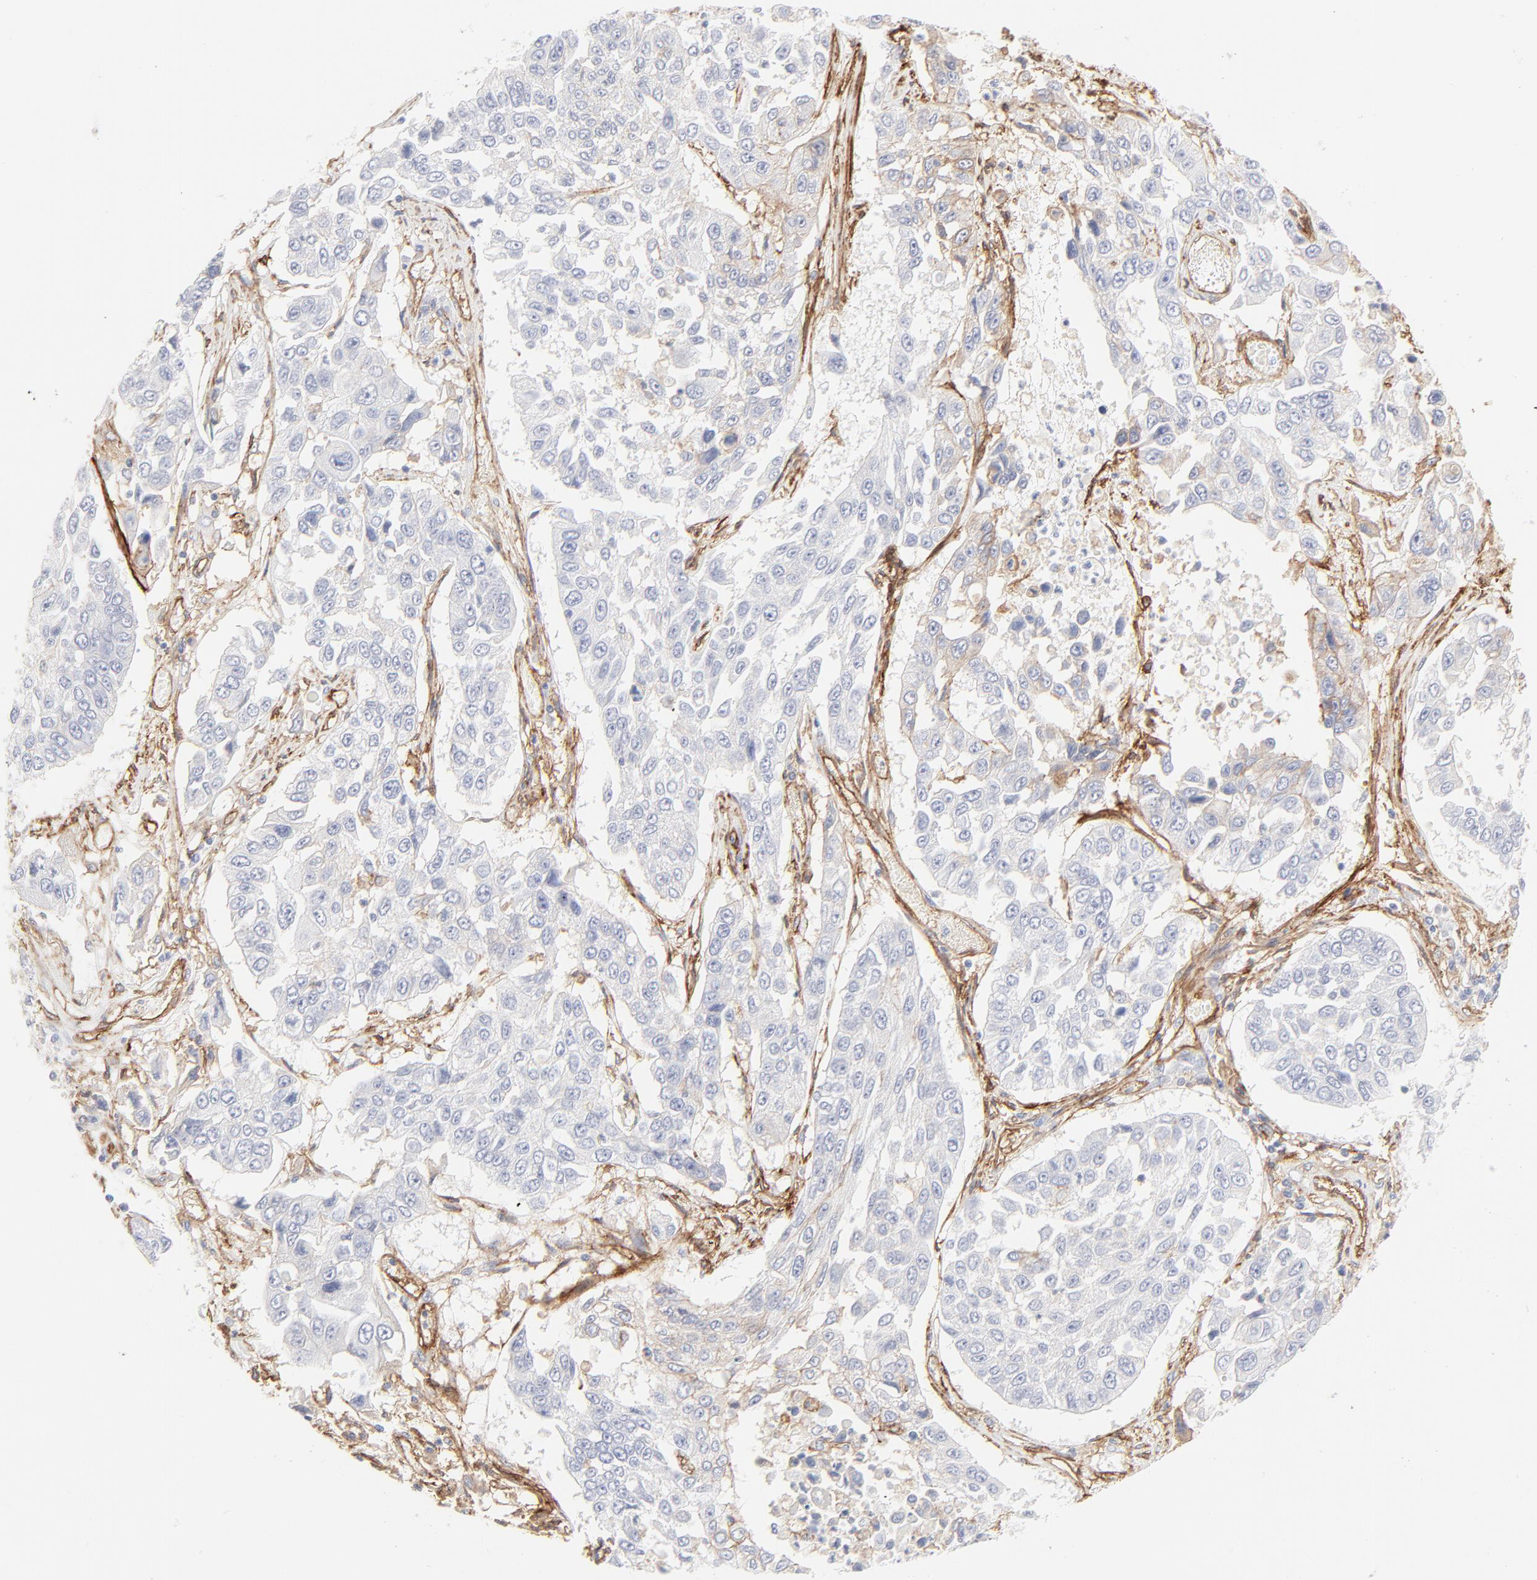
{"staining": {"intensity": "negative", "quantity": "none", "location": "none"}, "tissue": "lung cancer", "cell_type": "Tumor cells", "image_type": "cancer", "snomed": [{"axis": "morphology", "description": "Squamous cell carcinoma, NOS"}, {"axis": "topography", "description": "Lung"}], "caption": "This is an immunohistochemistry (IHC) image of human lung cancer (squamous cell carcinoma). There is no staining in tumor cells.", "gene": "ITGA5", "patient": {"sex": "male", "age": 71}}